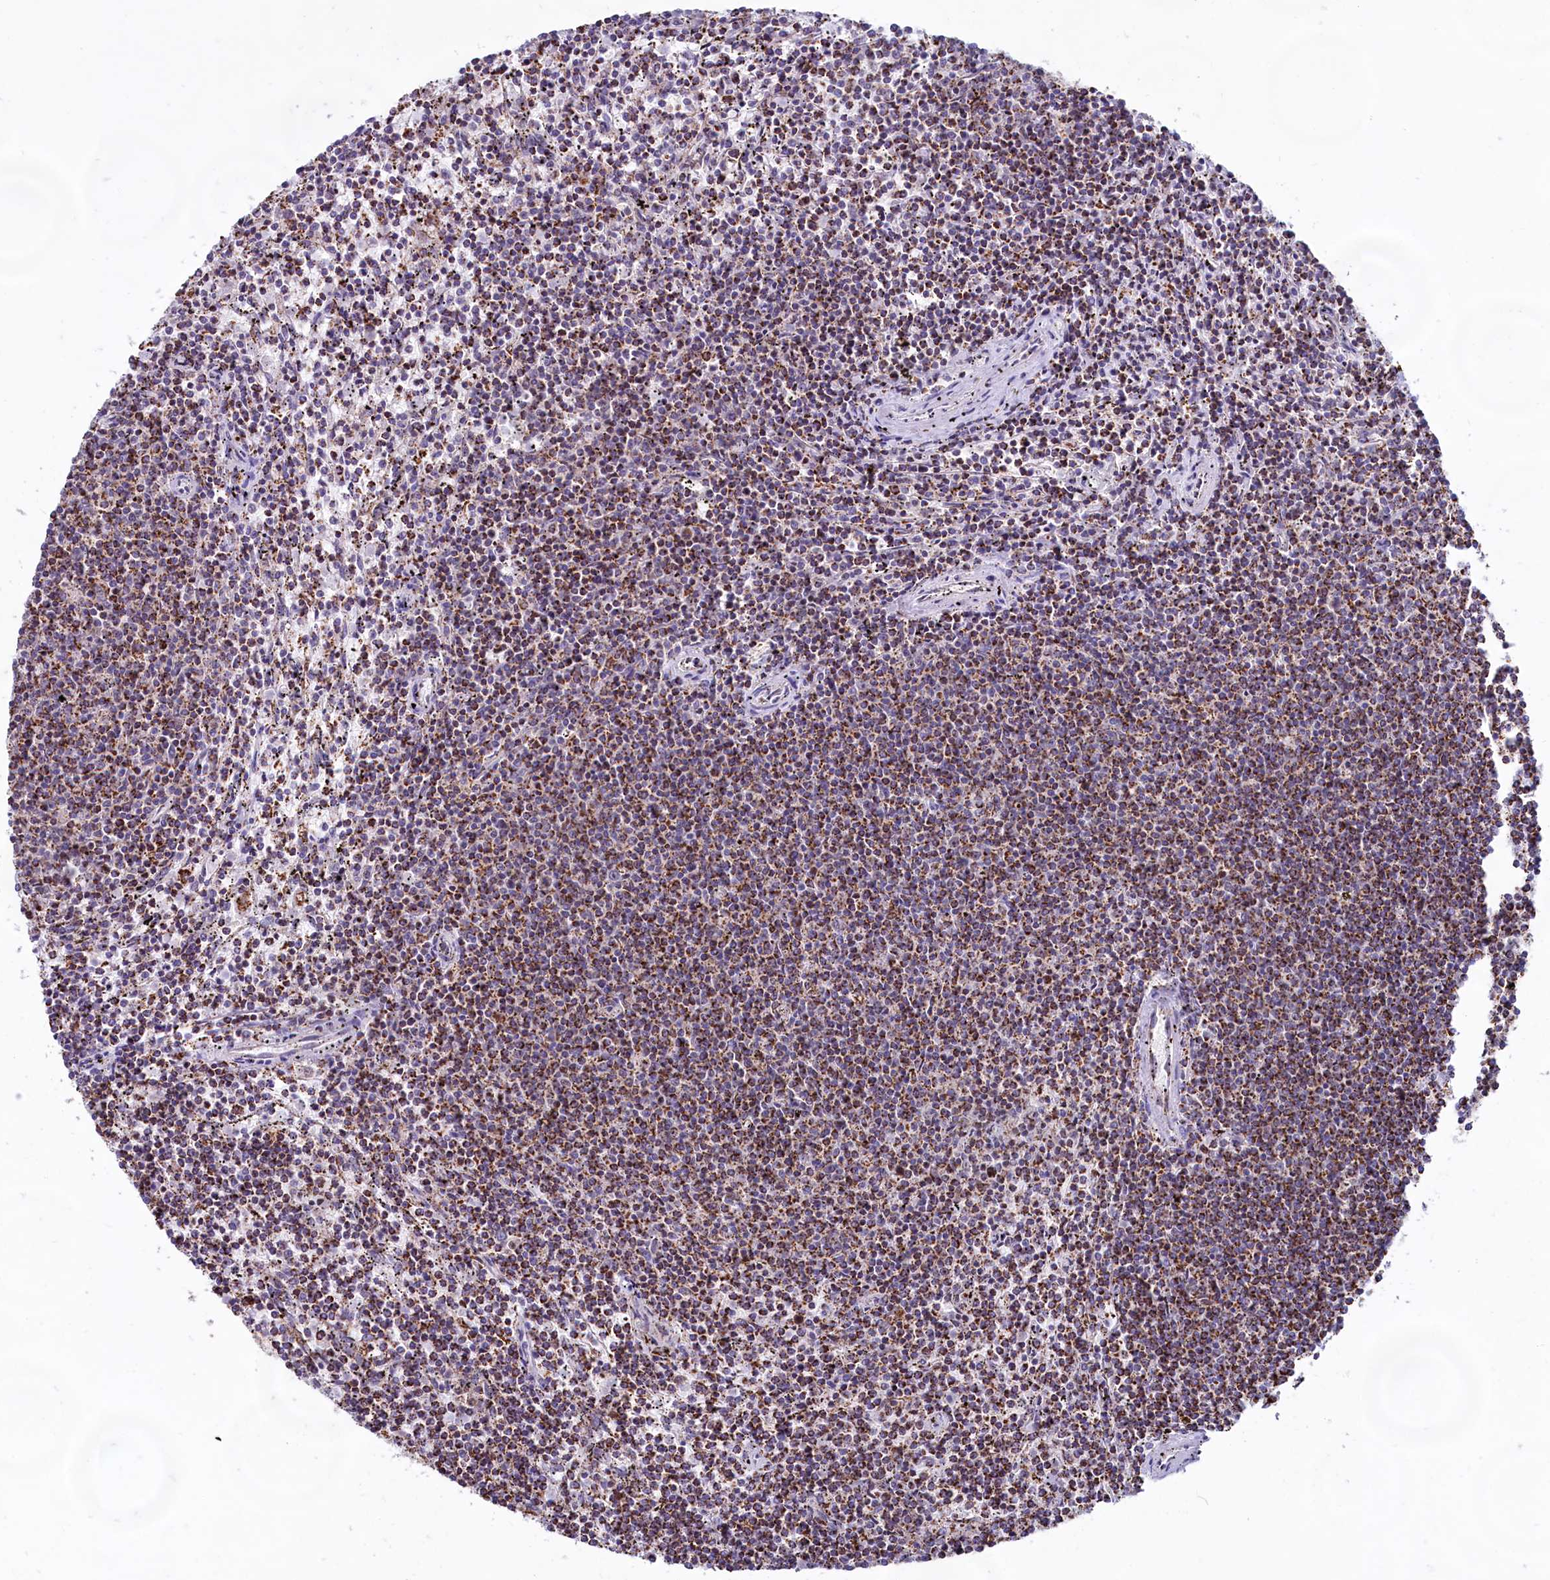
{"staining": {"intensity": "moderate", "quantity": ">75%", "location": "cytoplasmic/membranous"}, "tissue": "lymphoma", "cell_type": "Tumor cells", "image_type": "cancer", "snomed": [{"axis": "morphology", "description": "Malignant lymphoma, non-Hodgkin's type, Low grade"}, {"axis": "topography", "description": "Spleen"}], "caption": "Malignant lymphoma, non-Hodgkin's type (low-grade) was stained to show a protein in brown. There is medium levels of moderate cytoplasmic/membranous expression in about >75% of tumor cells.", "gene": "C1D", "patient": {"sex": "female", "age": 50}}